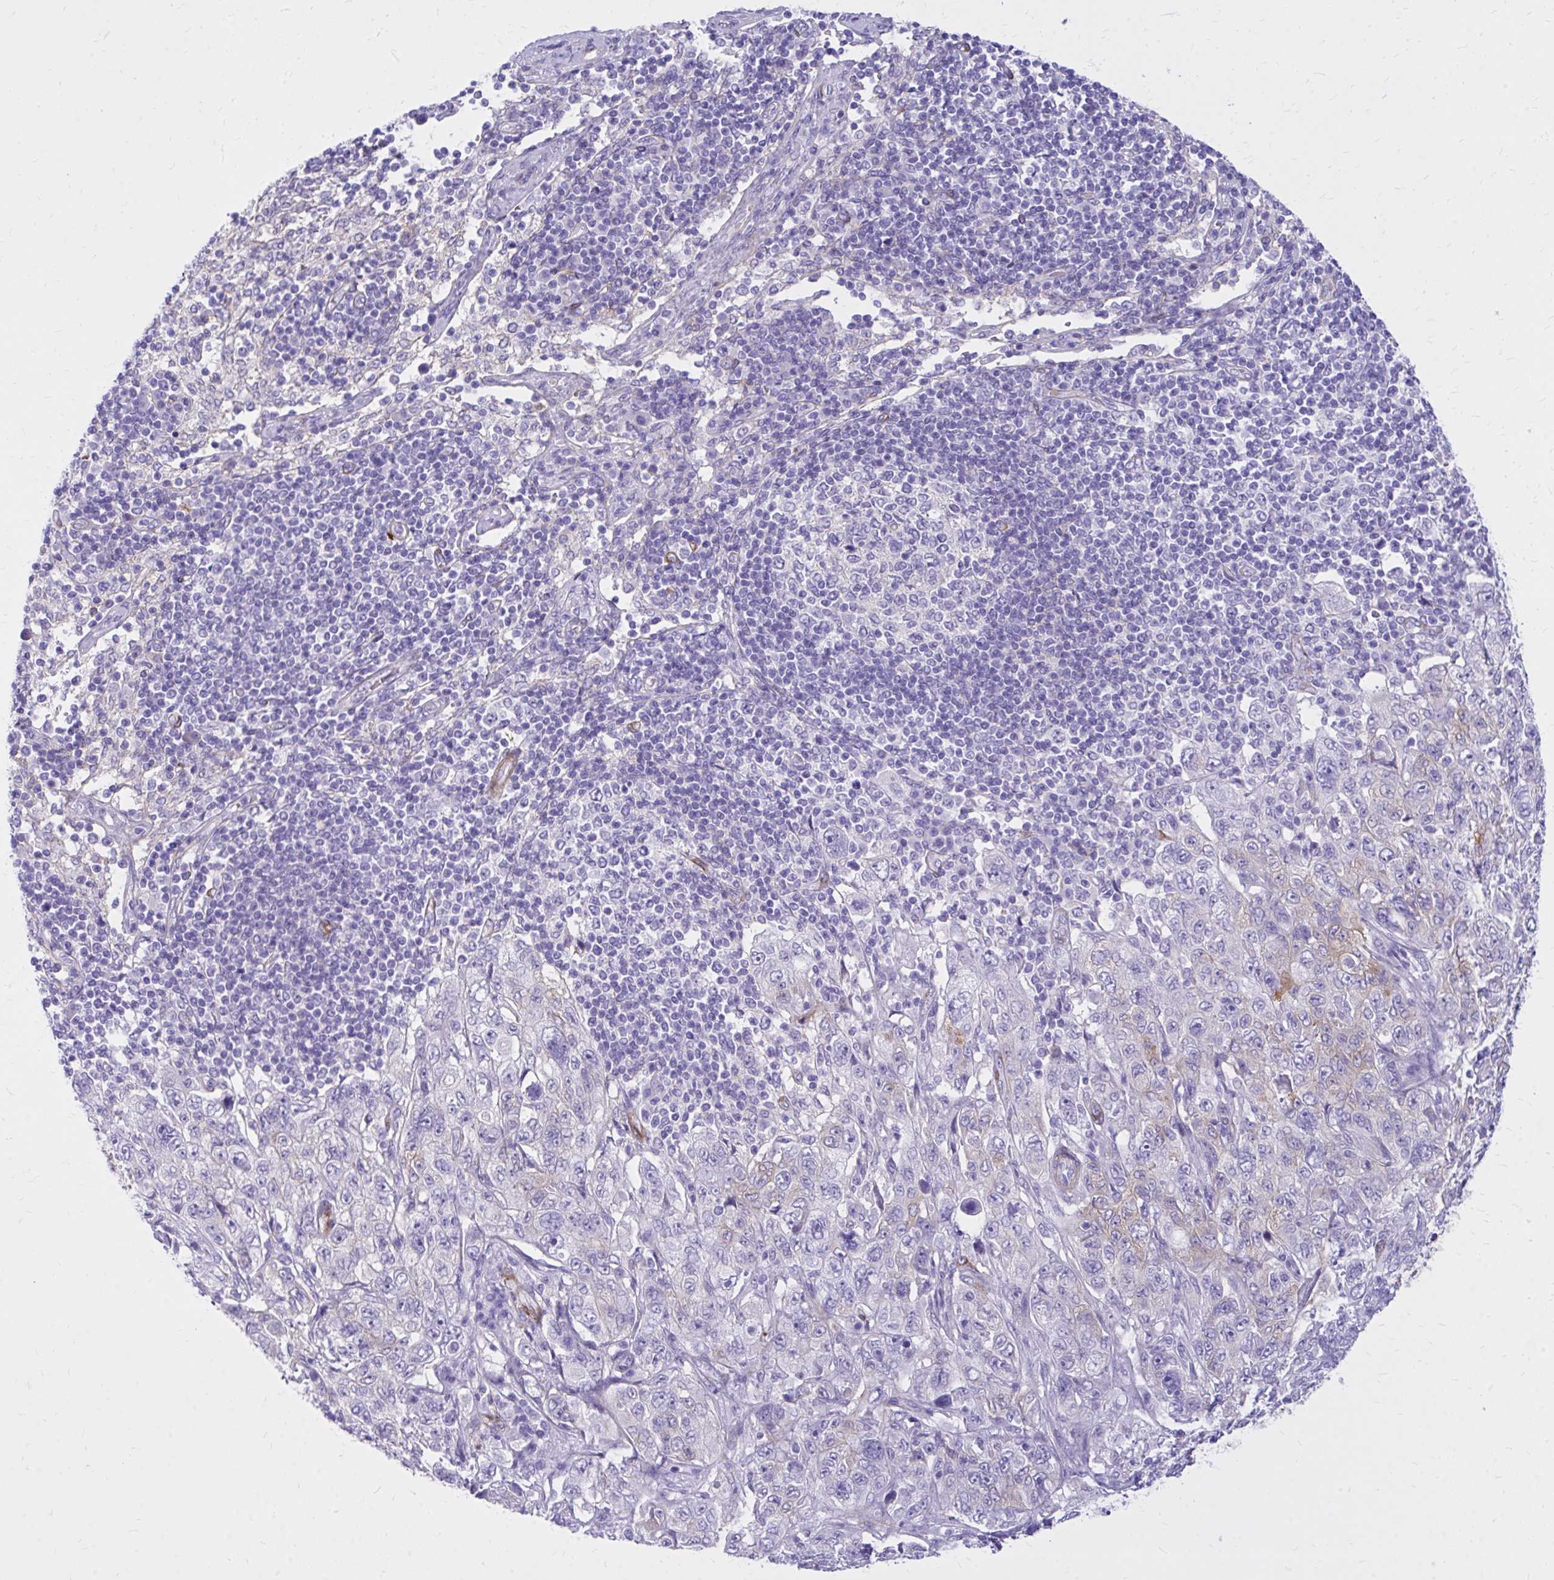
{"staining": {"intensity": "weak", "quantity": "<25%", "location": "cytoplasmic/membranous"}, "tissue": "pancreatic cancer", "cell_type": "Tumor cells", "image_type": "cancer", "snomed": [{"axis": "morphology", "description": "Adenocarcinoma, NOS"}, {"axis": "topography", "description": "Pancreas"}], "caption": "A histopathology image of human pancreatic adenocarcinoma is negative for staining in tumor cells. (DAB immunohistochemistry, high magnification).", "gene": "EPB41L1", "patient": {"sex": "male", "age": 68}}